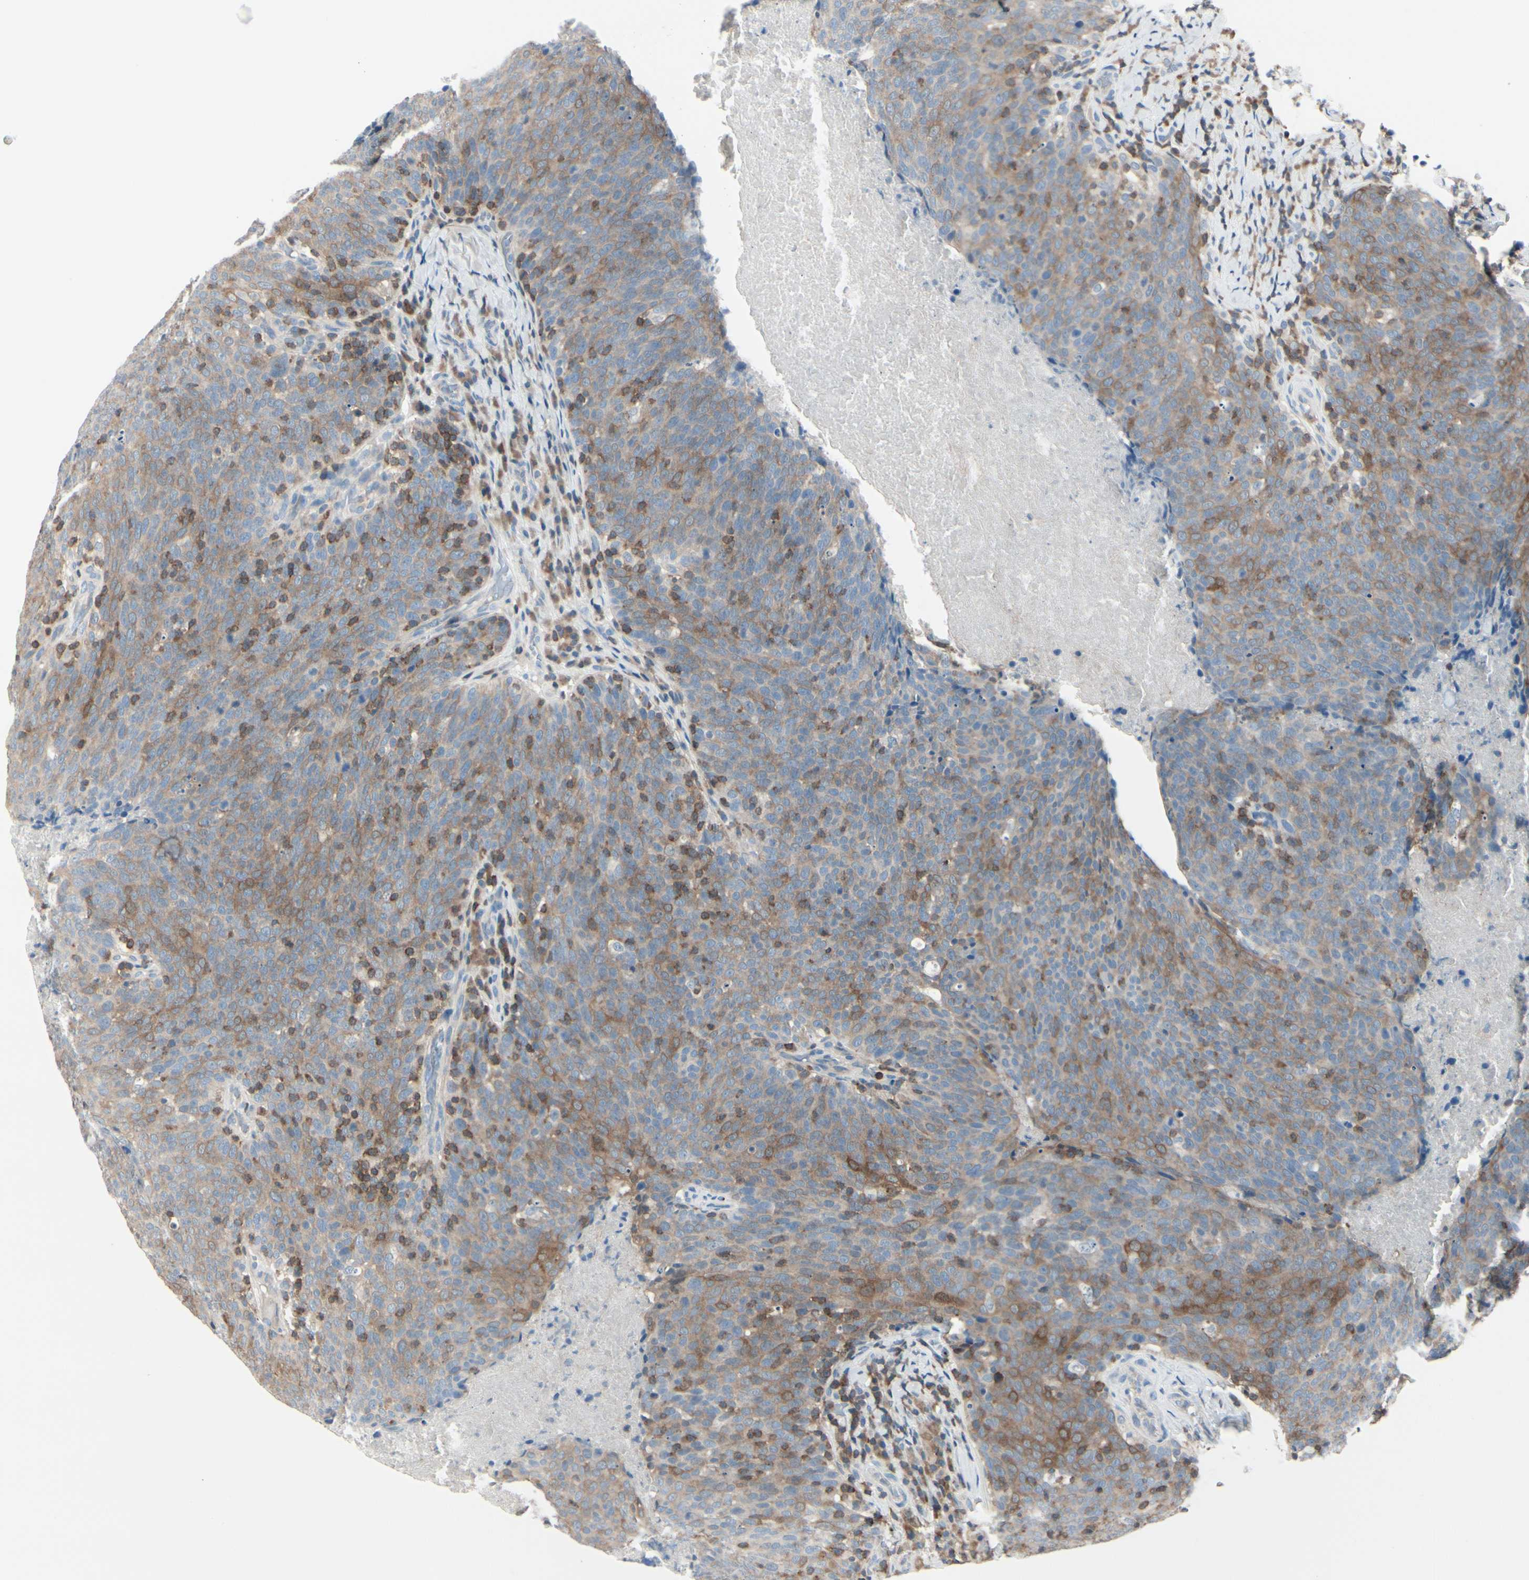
{"staining": {"intensity": "moderate", "quantity": "25%-75%", "location": "cytoplasmic/membranous"}, "tissue": "head and neck cancer", "cell_type": "Tumor cells", "image_type": "cancer", "snomed": [{"axis": "morphology", "description": "Squamous cell carcinoma, NOS"}, {"axis": "morphology", "description": "Squamous cell carcinoma, metastatic, NOS"}, {"axis": "topography", "description": "Lymph node"}, {"axis": "topography", "description": "Head-Neck"}], "caption": "This photomicrograph reveals immunohistochemistry staining of human metastatic squamous cell carcinoma (head and neck), with medium moderate cytoplasmic/membranous staining in about 25%-75% of tumor cells.", "gene": "SLC9A3R1", "patient": {"sex": "male", "age": 62}}